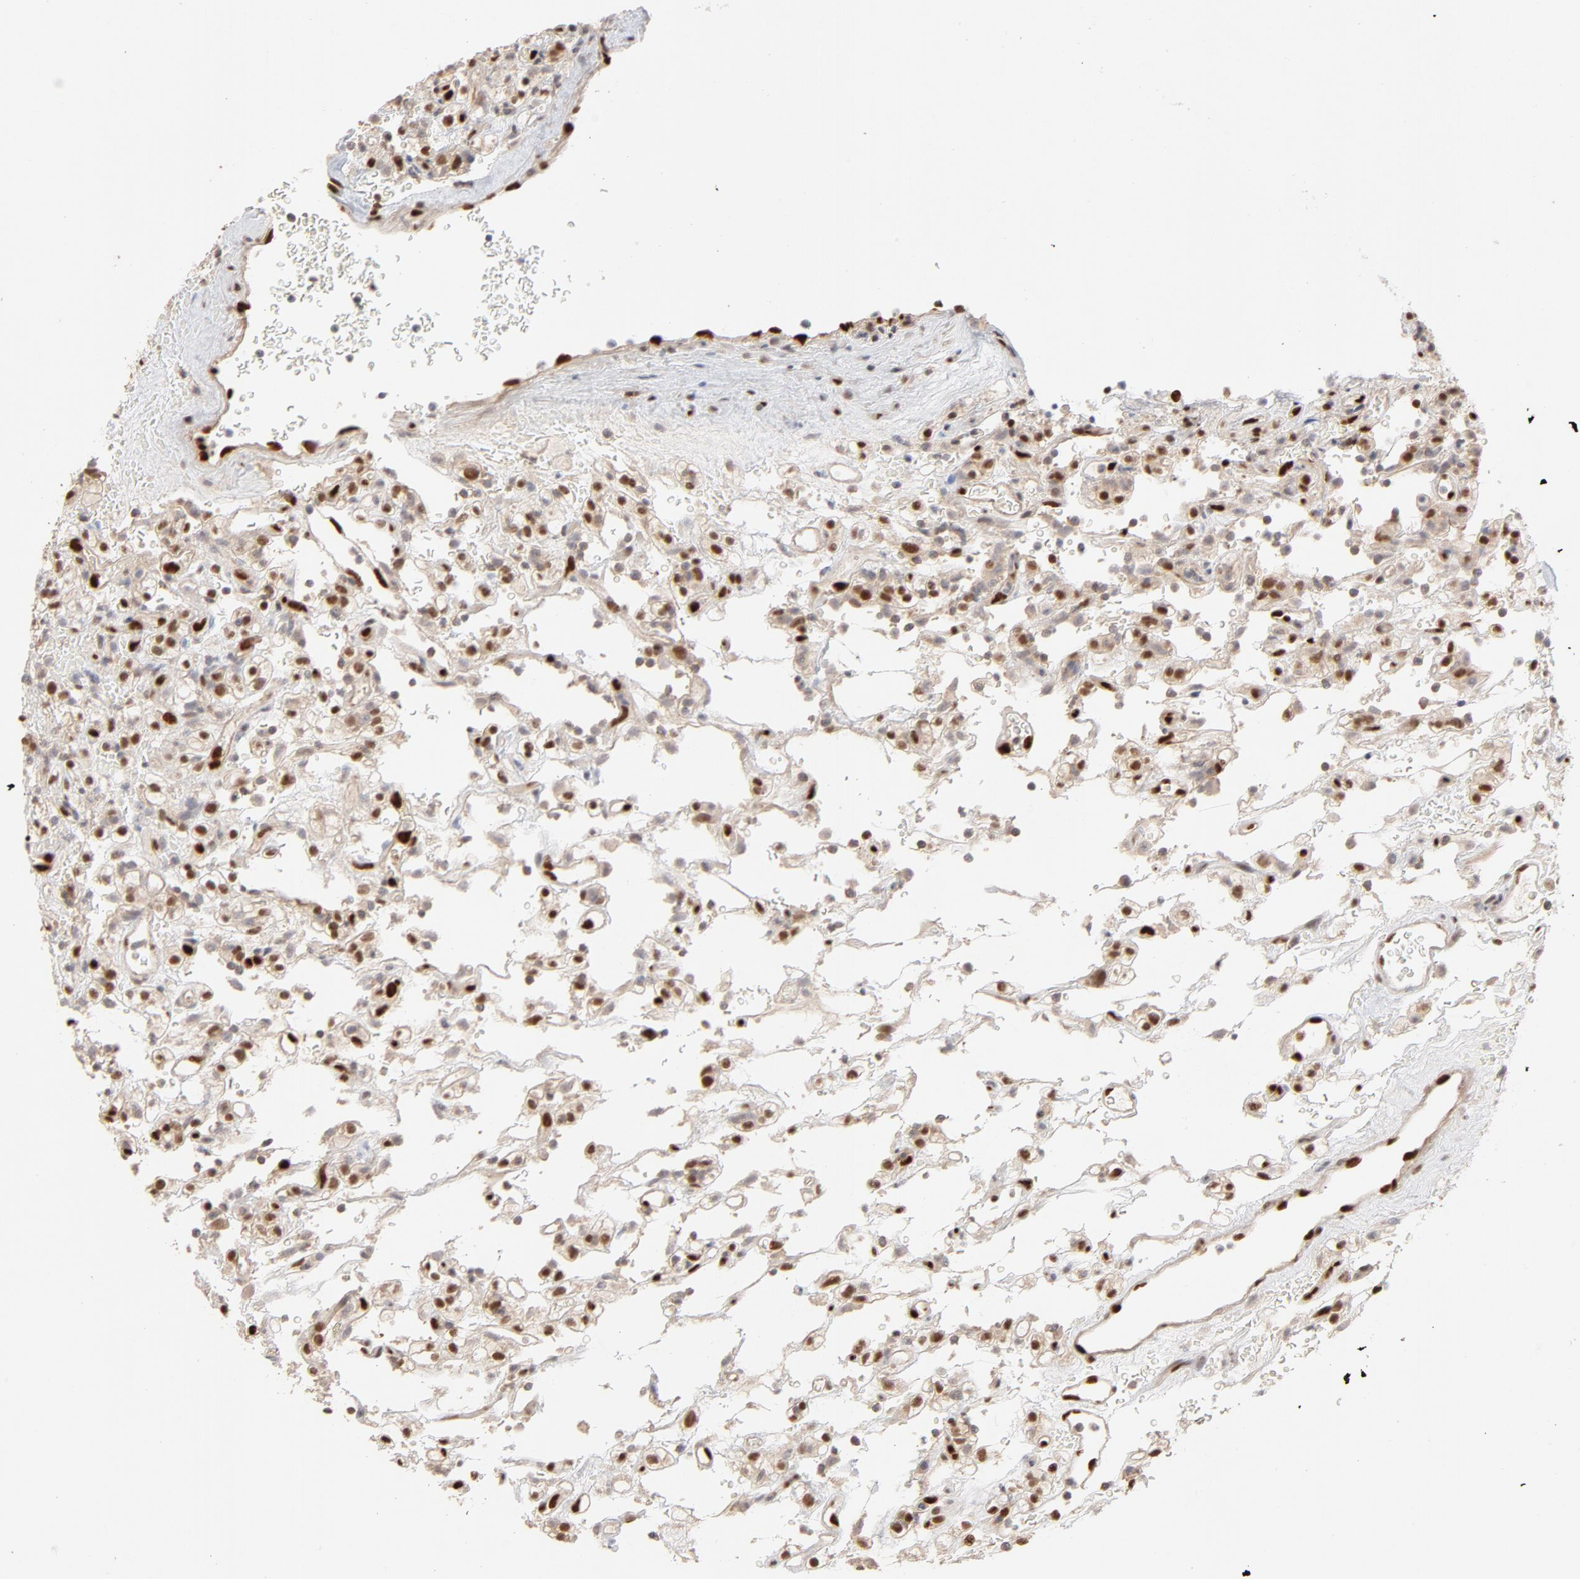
{"staining": {"intensity": "strong", "quantity": ">75%", "location": "nuclear"}, "tissue": "renal cancer", "cell_type": "Tumor cells", "image_type": "cancer", "snomed": [{"axis": "morphology", "description": "Normal tissue, NOS"}, {"axis": "morphology", "description": "Adenocarcinoma, NOS"}, {"axis": "topography", "description": "Kidney"}], "caption": "Immunohistochemical staining of human adenocarcinoma (renal) shows high levels of strong nuclear protein staining in about >75% of tumor cells.", "gene": "NFIB", "patient": {"sex": "female", "age": 72}}